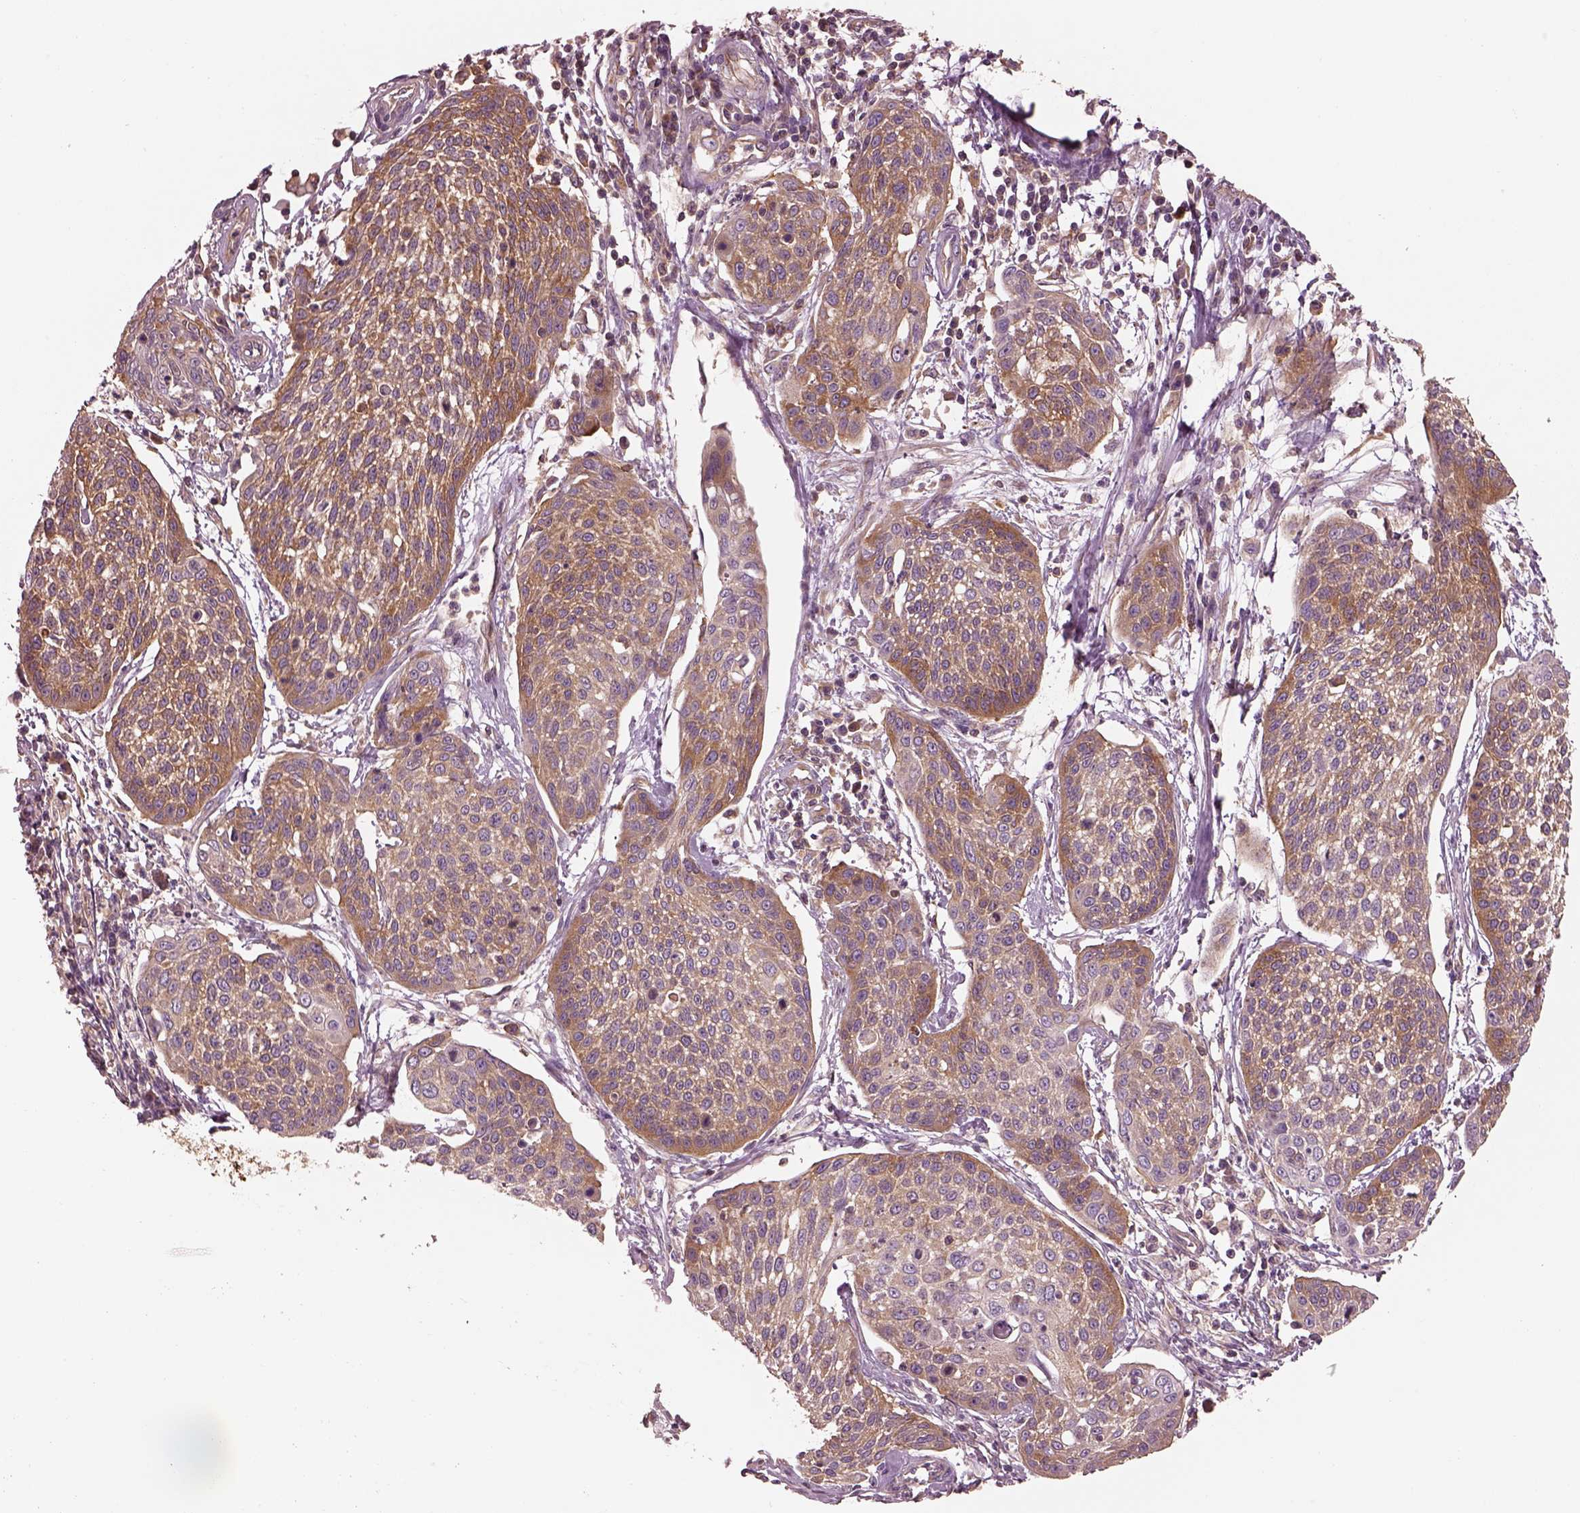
{"staining": {"intensity": "moderate", "quantity": ">75%", "location": "cytoplasmic/membranous"}, "tissue": "cervical cancer", "cell_type": "Tumor cells", "image_type": "cancer", "snomed": [{"axis": "morphology", "description": "Squamous cell carcinoma, NOS"}, {"axis": "topography", "description": "Cervix"}], "caption": "Brown immunohistochemical staining in human cervical cancer (squamous cell carcinoma) exhibits moderate cytoplasmic/membranous positivity in about >75% of tumor cells. (DAB (3,3'-diaminobenzidine) IHC with brightfield microscopy, high magnification).", "gene": "CAD", "patient": {"sex": "female", "age": 34}}